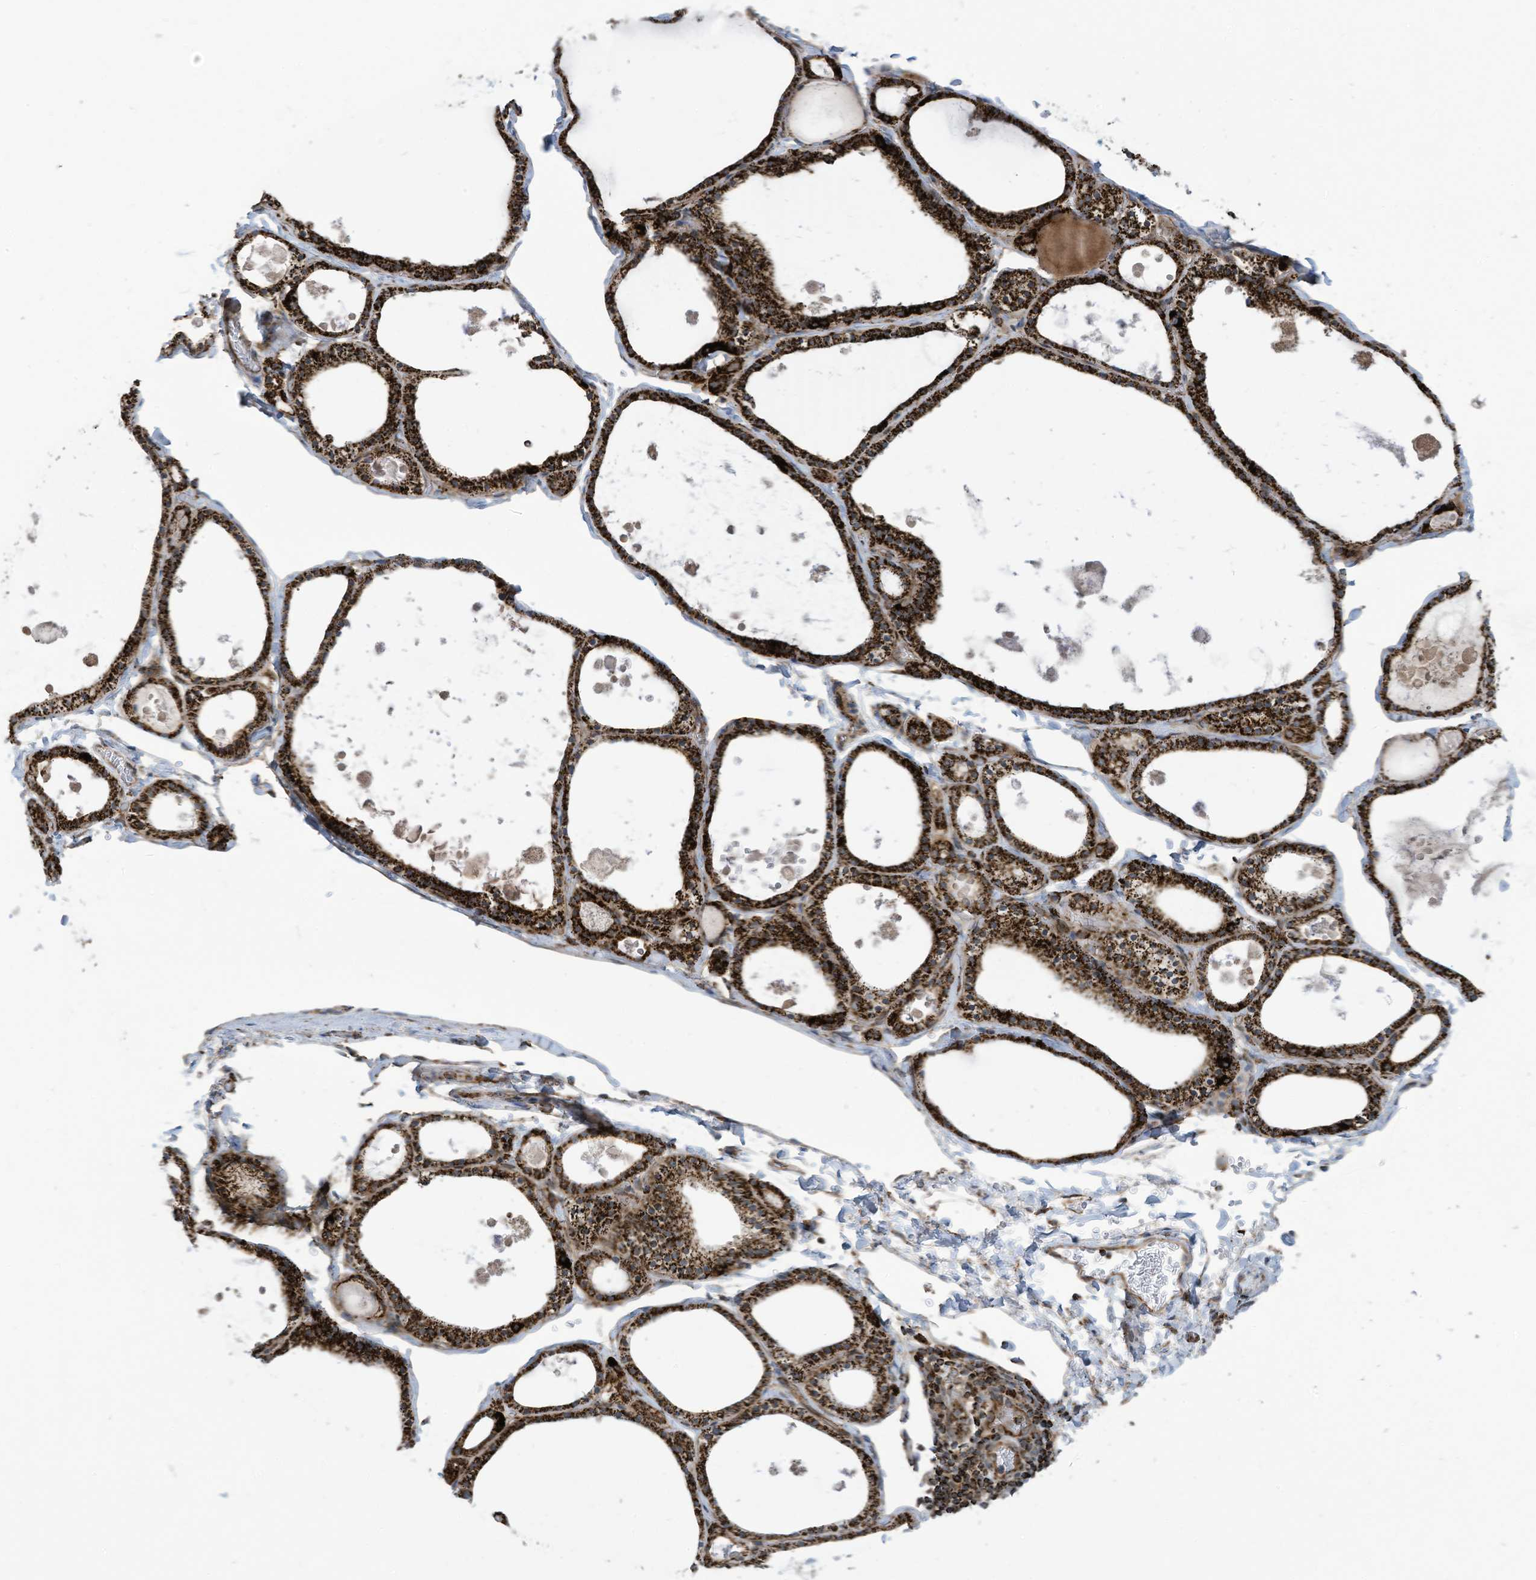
{"staining": {"intensity": "strong", "quantity": ">75%", "location": "cytoplasmic/membranous"}, "tissue": "thyroid gland", "cell_type": "Glandular cells", "image_type": "normal", "snomed": [{"axis": "morphology", "description": "Normal tissue, NOS"}, {"axis": "topography", "description": "Thyroid gland"}], "caption": "Thyroid gland stained with a brown dye shows strong cytoplasmic/membranous positive staining in about >75% of glandular cells.", "gene": "COX10", "patient": {"sex": "male", "age": 56}}